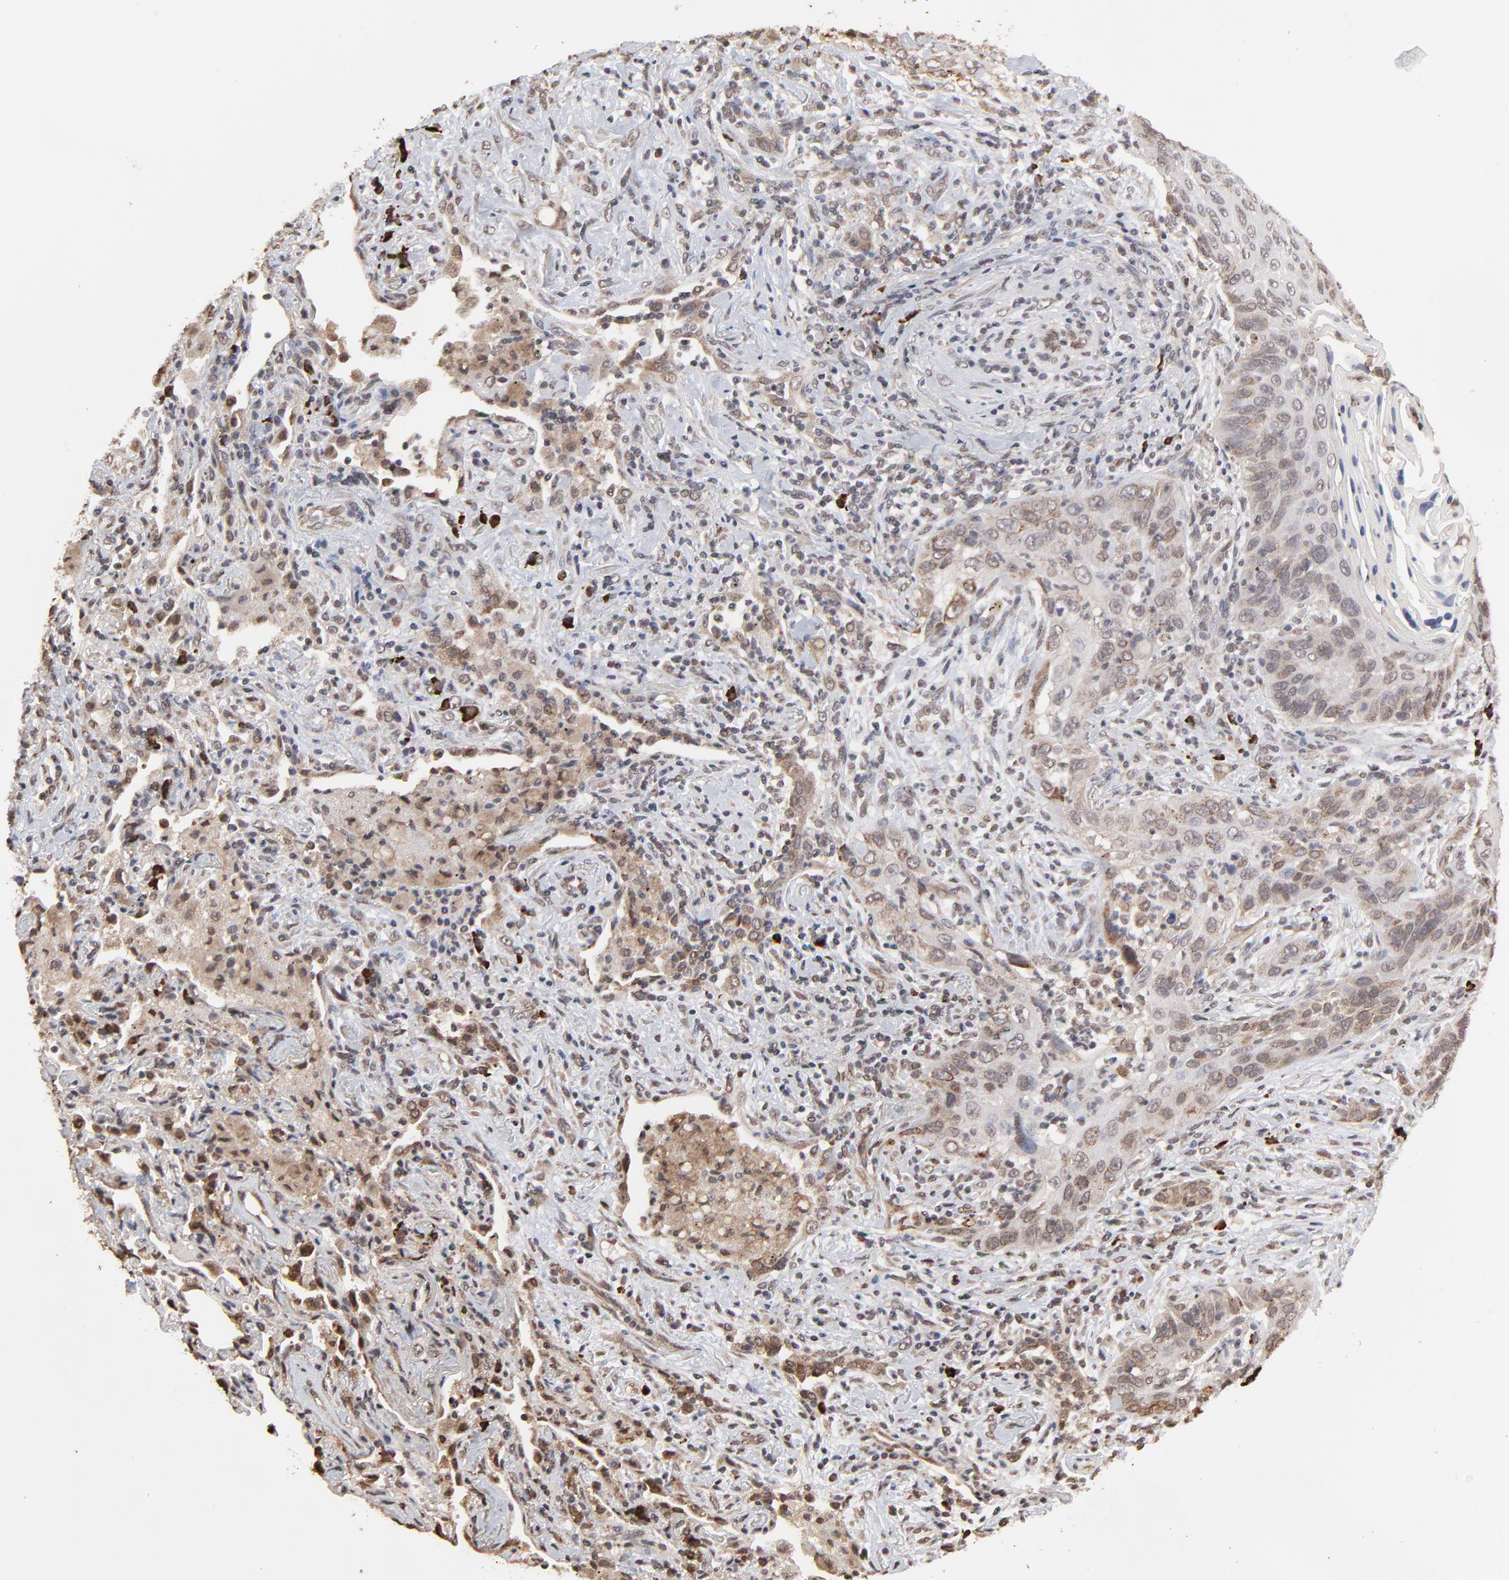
{"staining": {"intensity": "weak", "quantity": ">75%", "location": "cytoplasmic/membranous"}, "tissue": "lung cancer", "cell_type": "Tumor cells", "image_type": "cancer", "snomed": [{"axis": "morphology", "description": "Squamous cell carcinoma, NOS"}, {"axis": "topography", "description": "Lung"}], "caption": "Lung cancer (squamous cell carcinoma) tissue reveals weak cytoplasmic/membranous expression in about >75% of tumor cells Nuclei are stained in blue.", "gene": "CHM", "patient": {"sex": "female", "age": 67}}